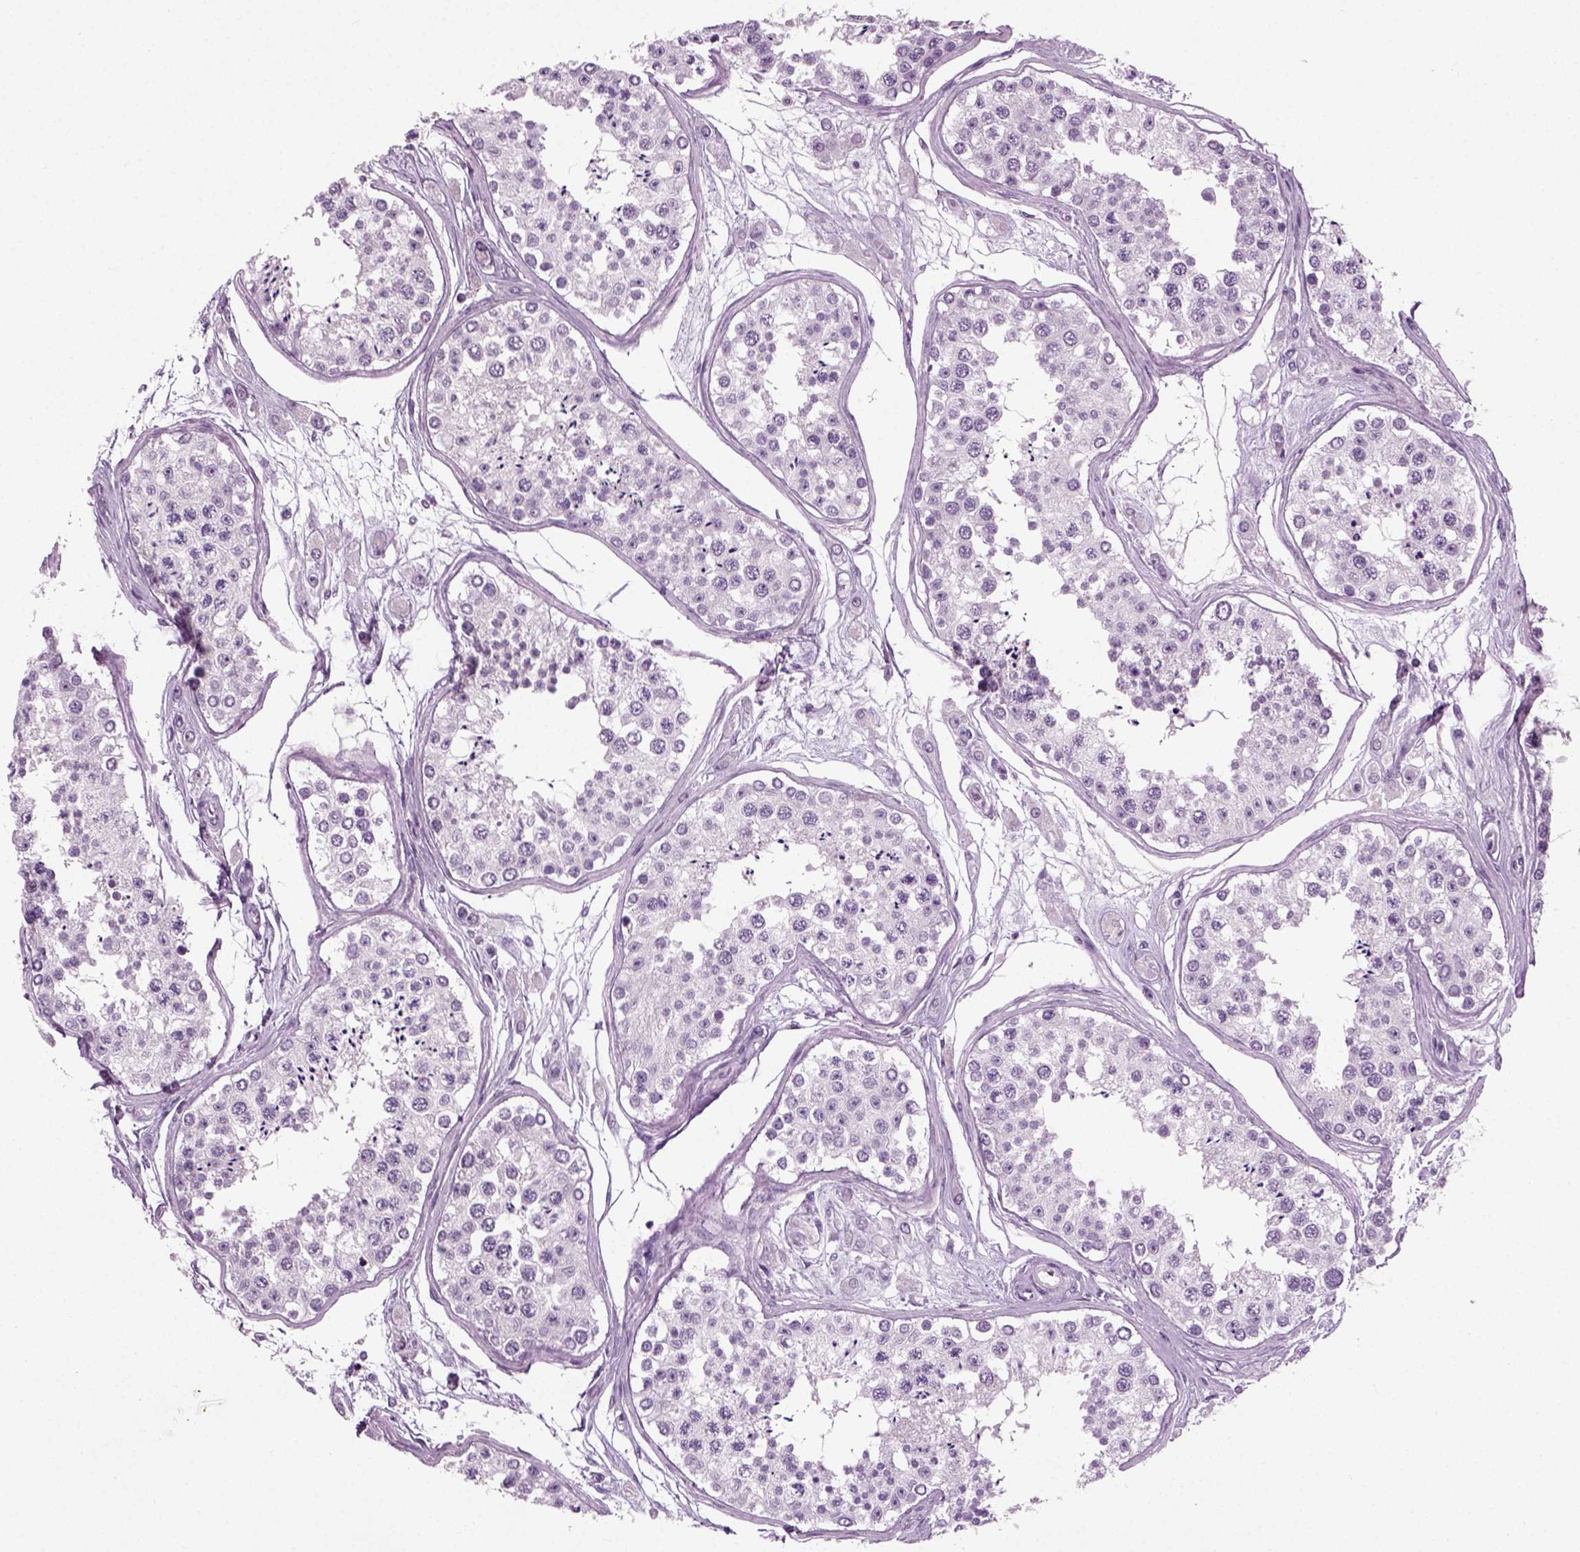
{"staining": {"intensity": "negative", "quantity": "none", "location": "none"}, "tissue": "testis", "cell_type": "Cells in seminiferous ducts", "image_type": "normal", "snomed": [{"axis": "morphology", "description": "Normal tissue, NOS"}, {"axis": "topography", "description": "Testis"}], "caption": "Immunohistochemical staining of benign human testis displays no significant positivity in cells in seminiferous ducts. Nuclei are stained in blue.", "gene": "PRLH", "patient": {"sex": "male", "age": 25}}